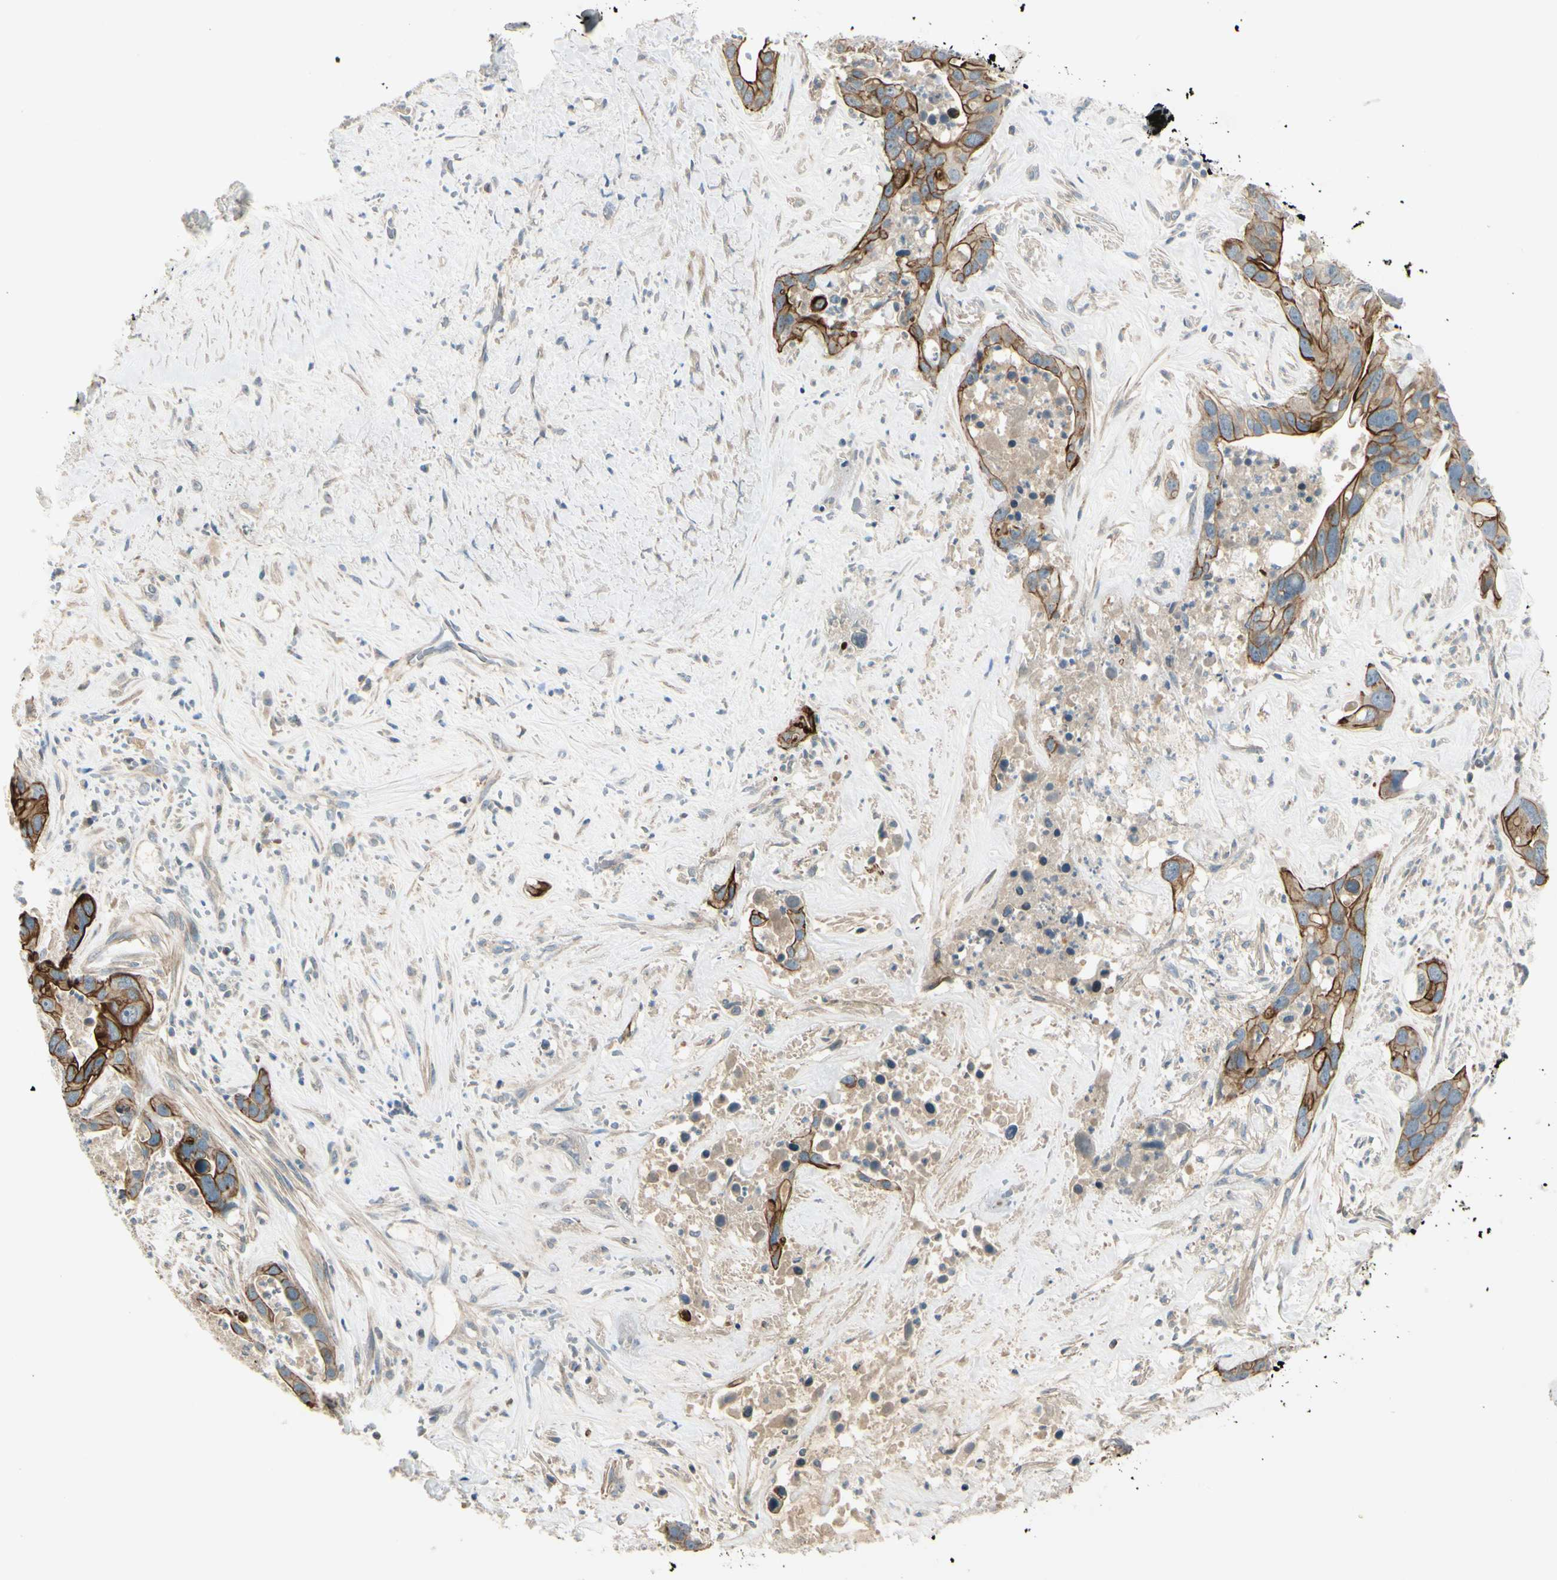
{"staining": {"intensity": "strong", "quantity": ">75%", "location": "cytoplasmic/membranous"}, "tissue": "liver cancer", "cell_type": "Tumor cells", "image_type": "cancer", "snomed": [{"axis": "morphology", "description": "Cholangiocarcinoma"}, {"axis": "topography", "description": "Liver"}], "caption": "Immunohistochemistry (DAB (3,3'-diaminobenzidine)) staining of human cholangiocarcinoma (liver) shows strong cytoplasmic/membranous protein expression in about >75% of tumor cells. The staining was performed using DAB (3,3'-diaminobenzidine) to visualize the protein expression in brown, while the nuclei were stained in blue with hematoxylin (Magnification: 20x).", "gene": "PPP3CB", "patient": {"sex": "female", "age": 65}}